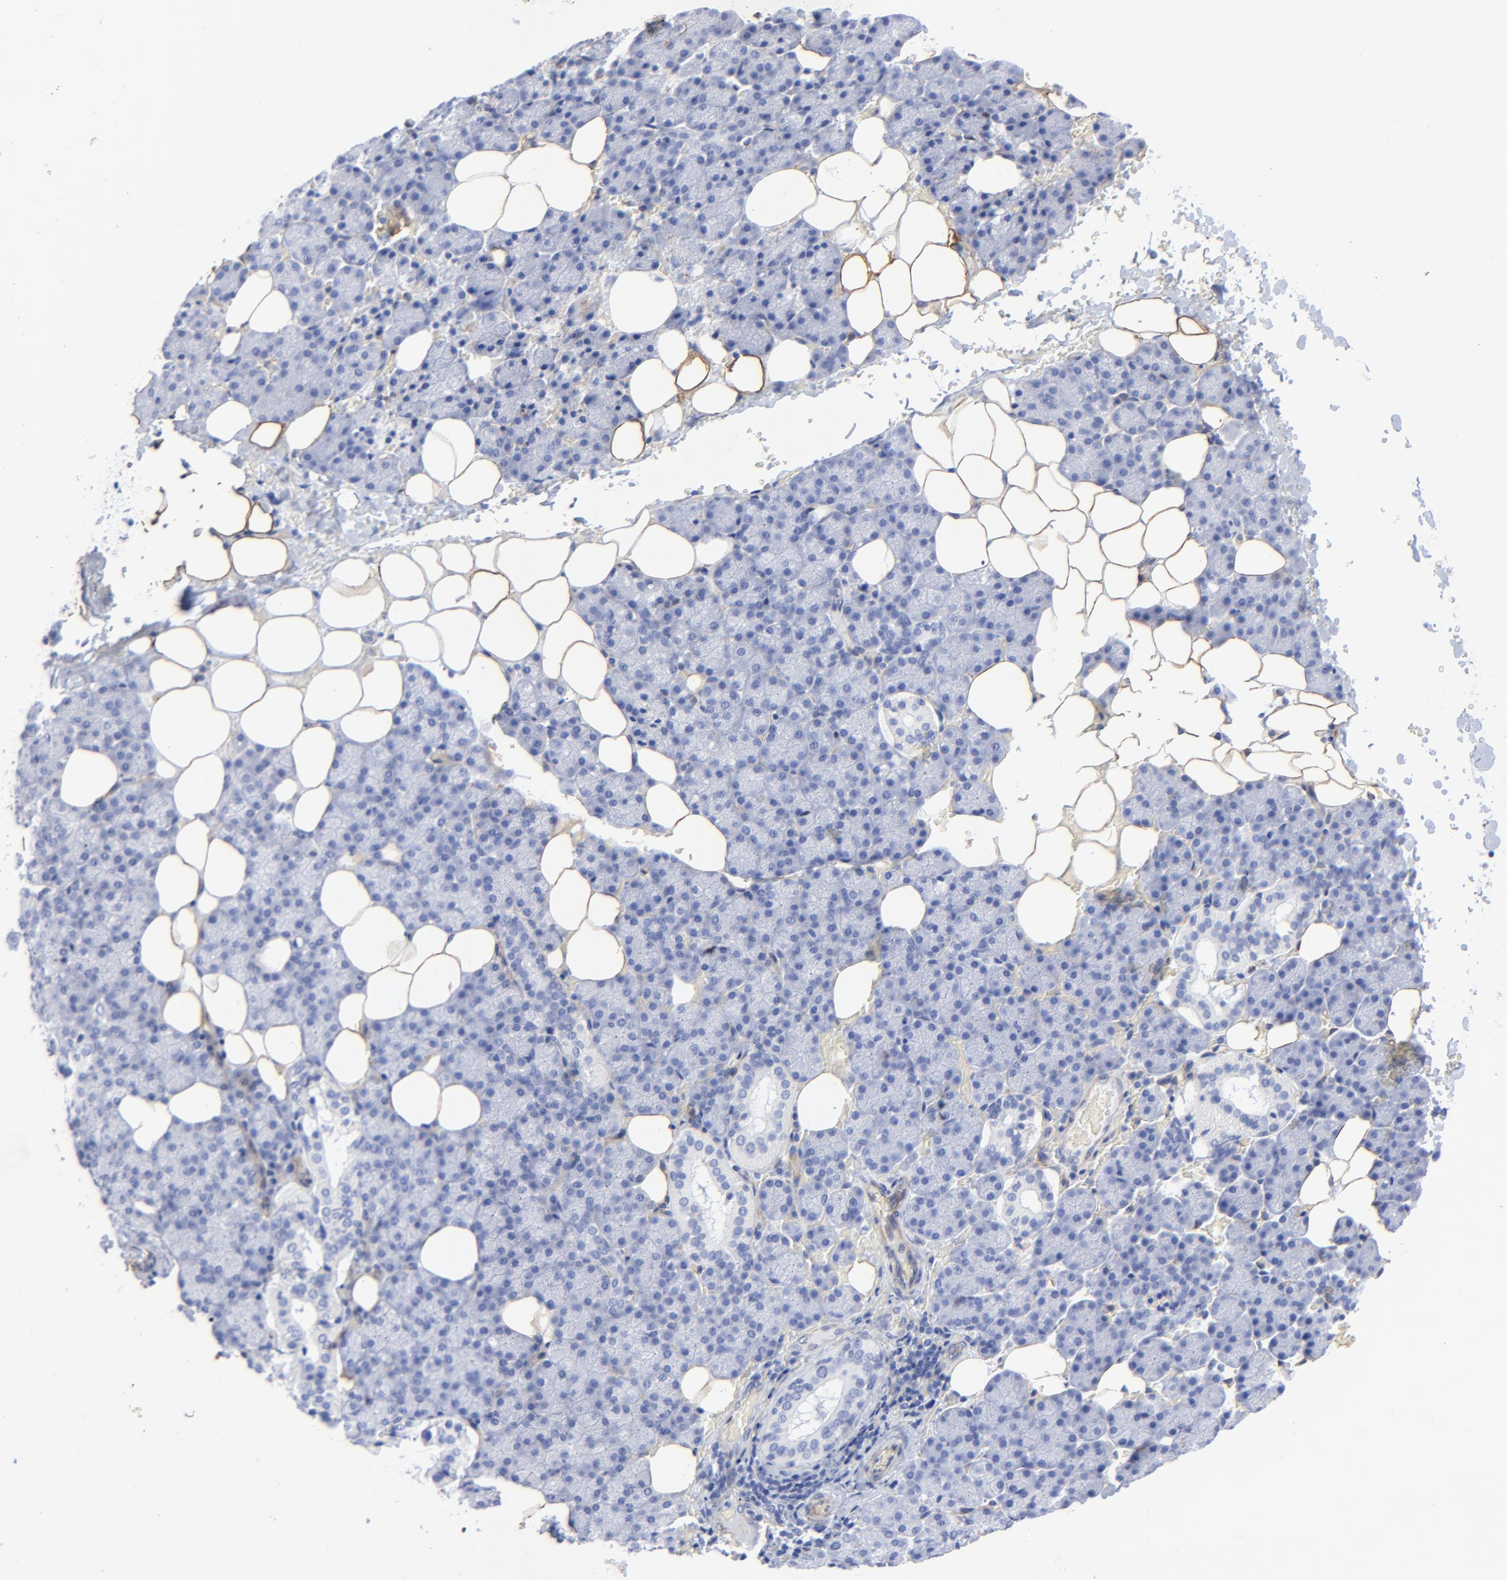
{"staining": {"intensity": "negative", "quantity": "none", "location": "none"}, "tissue": "salivary gland", "cell_type": "Glandular cells", "image_type": "normal", "snomed": [{"axis": "morphology", "description": "Normal tissue, NOS"}, {"axis": "topography", "description": "Lymph node"}, {"axis": "topography", "description": "Salivary gland"}], "caption": "Immunohistochemistry photomicrograph of normal salivary gland: human salivary gland stained with DAB demonstrates no significant protein positivity in glandular cells.", "gene": "CAV1", "patient": {"sex": "male", "age": 8}}